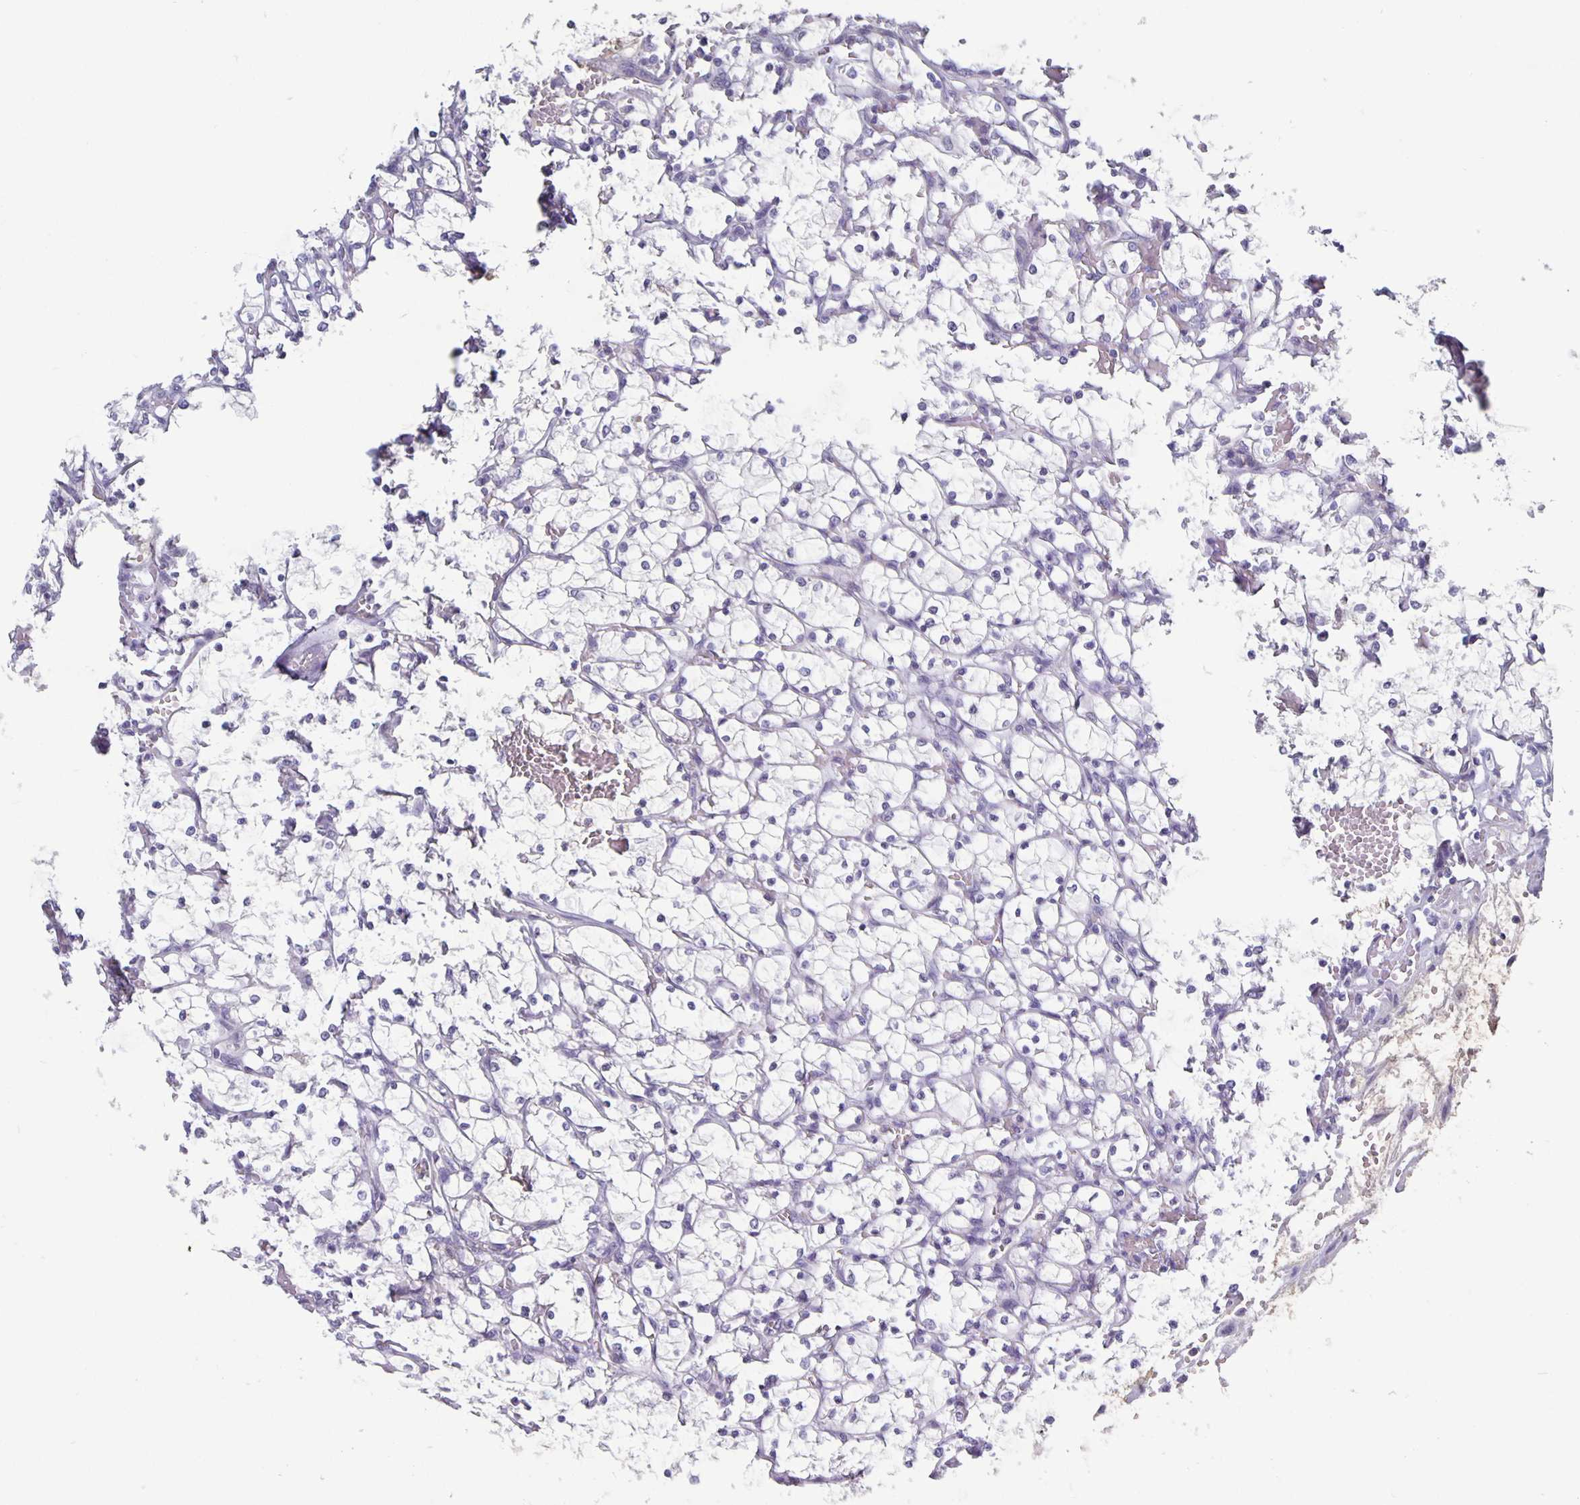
{"staining": {"intensity": "negative", "quantity": "none", "location": "none"}, "tissue": "renal cancer", "cell_type": "Tumor cells", "image_type": "cancer", "snomed": [{"axis": "morphology", "description": "Adenocarcinoma, NOS"}, {"axis": "topography", "description": "Kidney"}], "caption": "DAB immunohistochemical staining of renal cancer (adenocarcinoma) displays no significant staining in tumor cells.", "gene": "GDF15", "patient": {"sex": "female", "age": 69}}